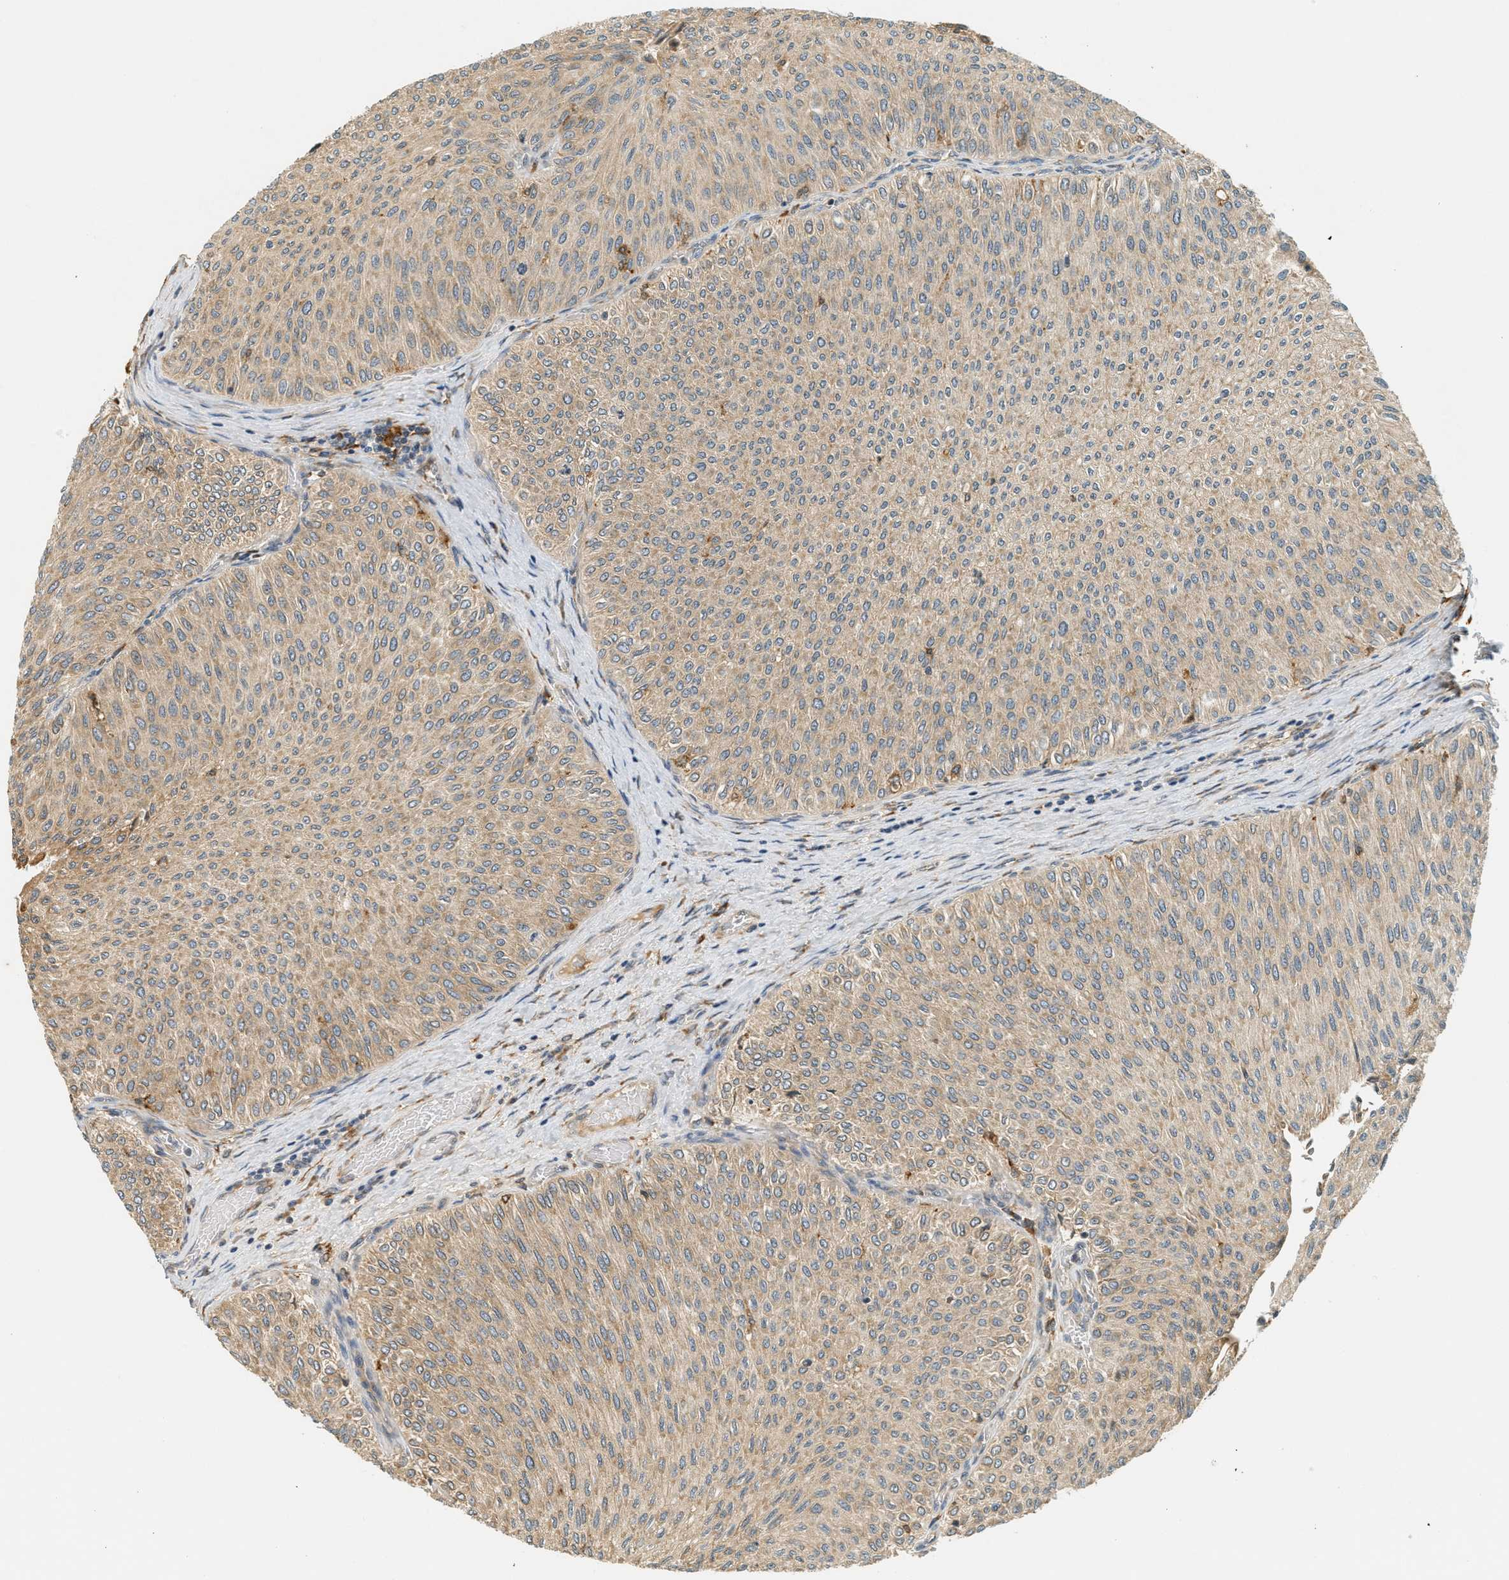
{"staining": {"intensity": "weak", "quantity": ">75%", "location": "cytoplasmic/membranous"}, "tissue": "urothelial cancer", "cell_type": "Tumor cells", "image_type": "cancer", "snomed": [{"axis": "morphology", "description": "Urothelial carcinoma, Low grade"}, {"axis": "topography", "description": "Urinary bladder"}], "caption": "Tumor cells reveal low levels of weak cytoplasmic/membranous expression in about >75% of cells in low-grade urothelial carcinoma.", "gene": "PDK1", "patient": {"sex": "male", "age": 78}}